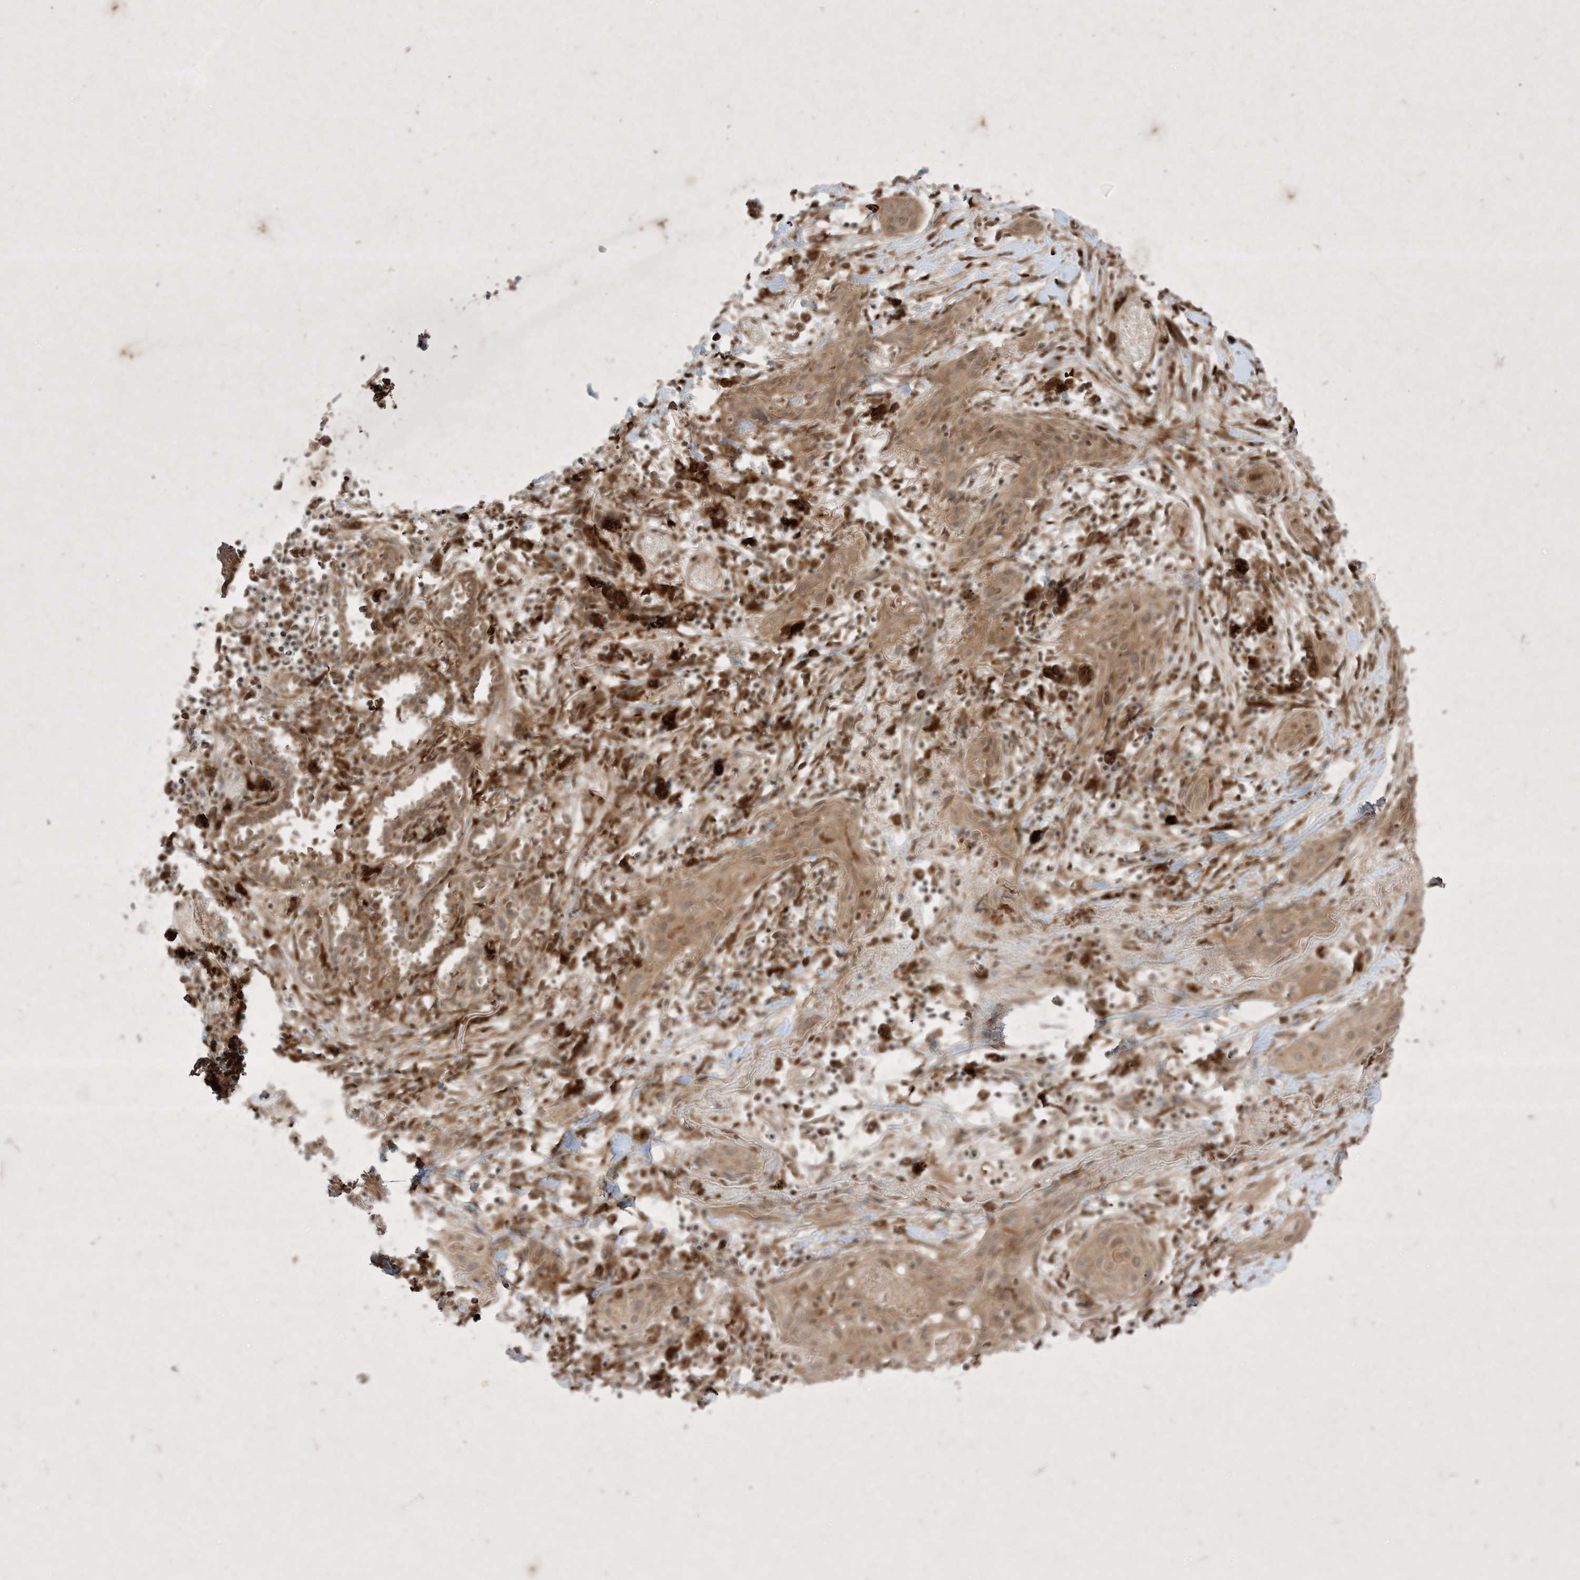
{"staining": {"intensity": "weak", "quantity": ">75%", "location": "cytoplasmic/membranous"}, "tissue": "lung cancer", "cell_type": "Tumor cells", "image_type": "cancer", "snomed": [{"axis": "morphology", "description": "Squamous cell carcinoma, NOS"}, {"axis": "topography", "description": "Lung"}], "caption": "The image reveals a brown stain indicating the presence of a protein in the cytoplasmic/membranous of tumor cells in lung squamous cell carcinoma.", "gene": "PTK6", "patient": {"sex": "female", "age": 47}}